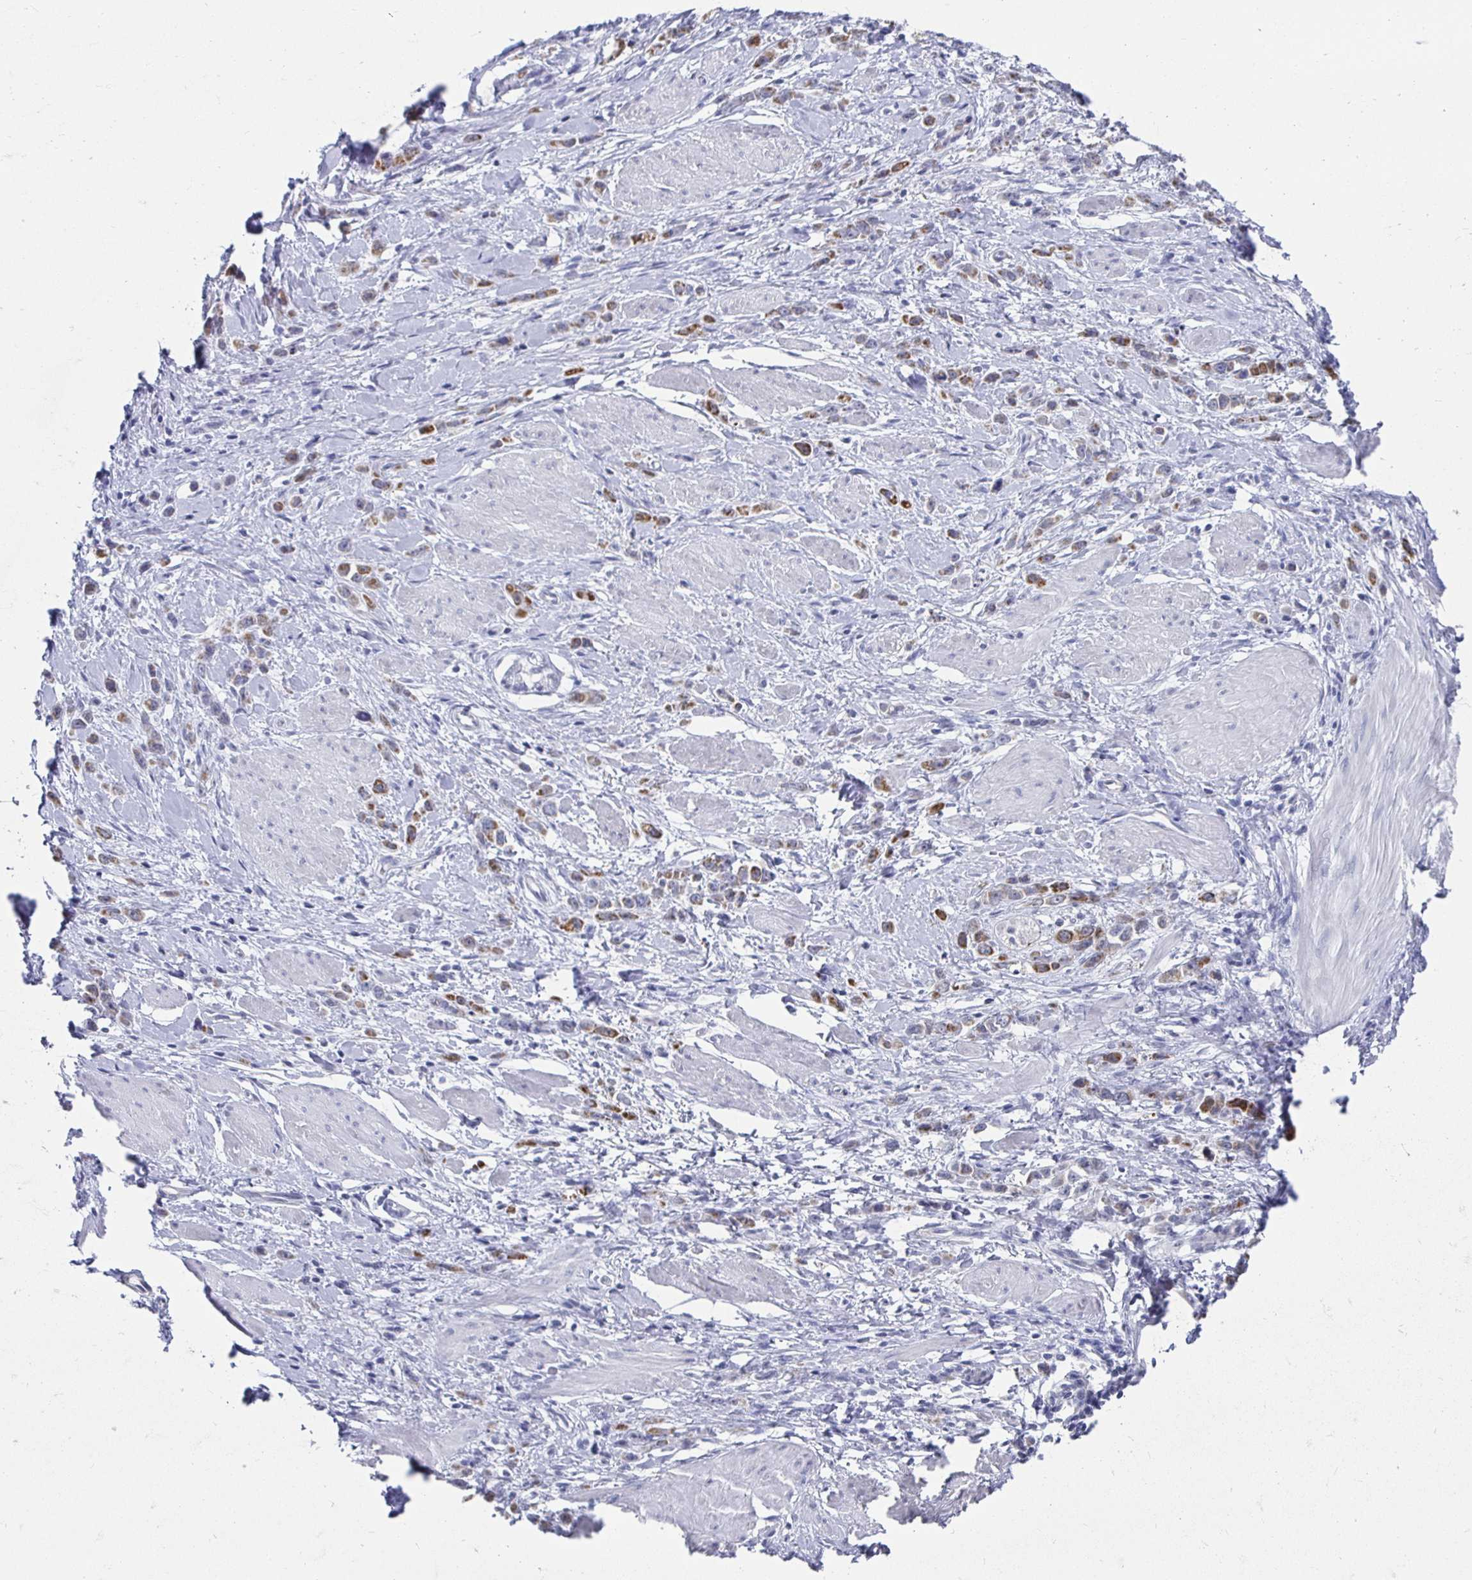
{"staining": {"intensity": "moderate", "quantity": ">75%", "location": "cytoplasmic/membranous"}, "tissue": "stomach cancer", "cell_type": "Tumor cells", "image_type": "cancer", "snomed": [{"axis": "morphology", "description": "Adenocarcinoma, NOS"}, {"axis": "topography", "description": "Stomach"}], "caption": "Stomach adenocarcinoma stained with a brown dye shows moderate cytoplasmic/membranous positive staining in approximately >75% of tumor cells.", "gene": "NOCT", "patient": {"sex": "male", "age": 47}}